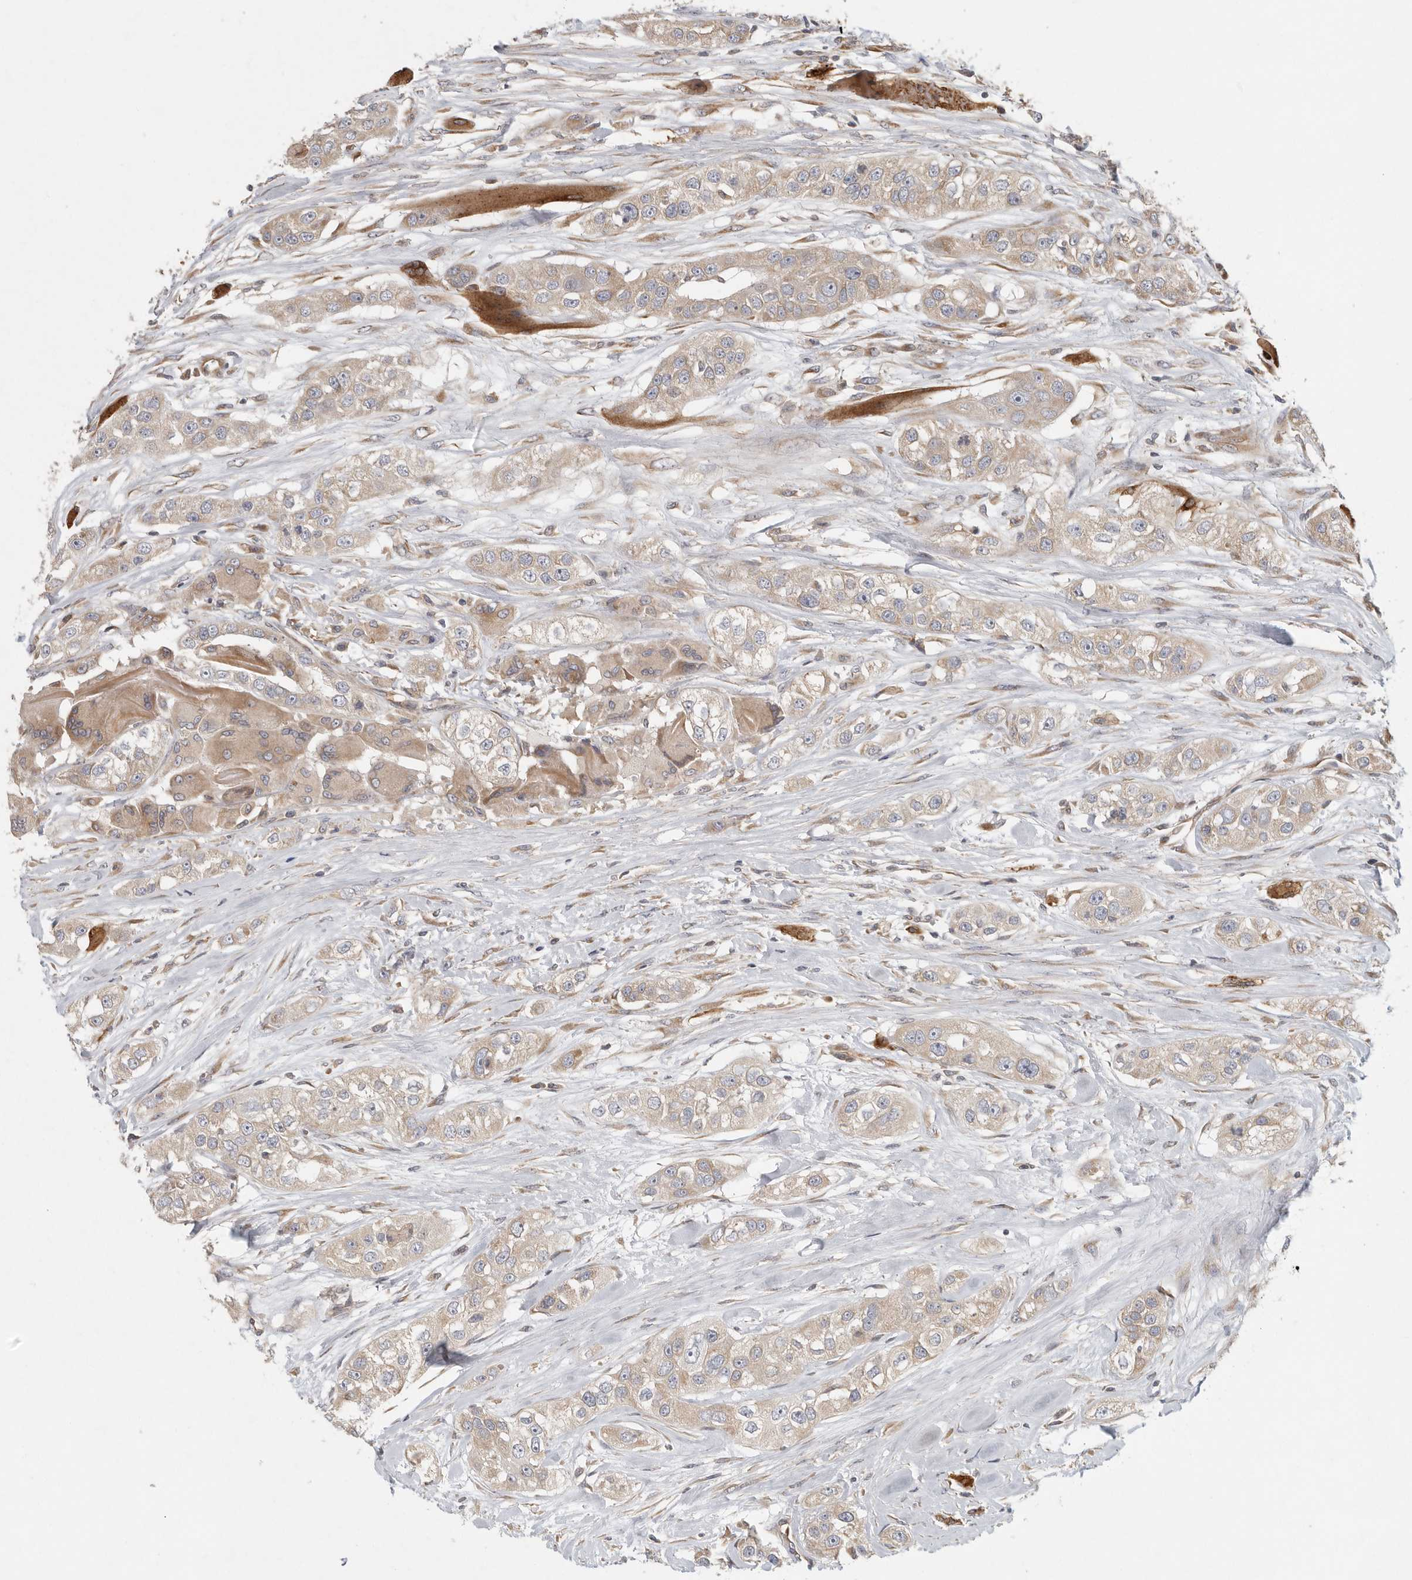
{"staining": {"intensity": "weak", "quantity": ">75%", "location": "cytoplasmic/membranous"}, "tissue": "head and neck cancer", "cell_type": "Tumor cells", "image_type": "cancer", "snomed": [{"axis": "morphology", "description": "Normal tissue, NOS"}, {"axis": "morphology", "description": "Squamous cell carcinoma, NOS"}, {"axis": "topography", "description": "Skeletal muscle"}, {"axis": "topography", "description": "Head-Neck"}], "caption": "IHC staining of squamous cell carcinoma (head and neck), which exhibits low levels of weak cytoplasmic/membranous expression in about >75% of tumor cells indicating weak cytoplasmic/membranous protein positivity. The staining was performed using DAB (3,3'-diaminobenzidine) (brown) for protein detection and nuclei were counterstained in hematoxylin (blue).", "gene": "BCAP29", "patient": {"sex": "male", "age": 51}}